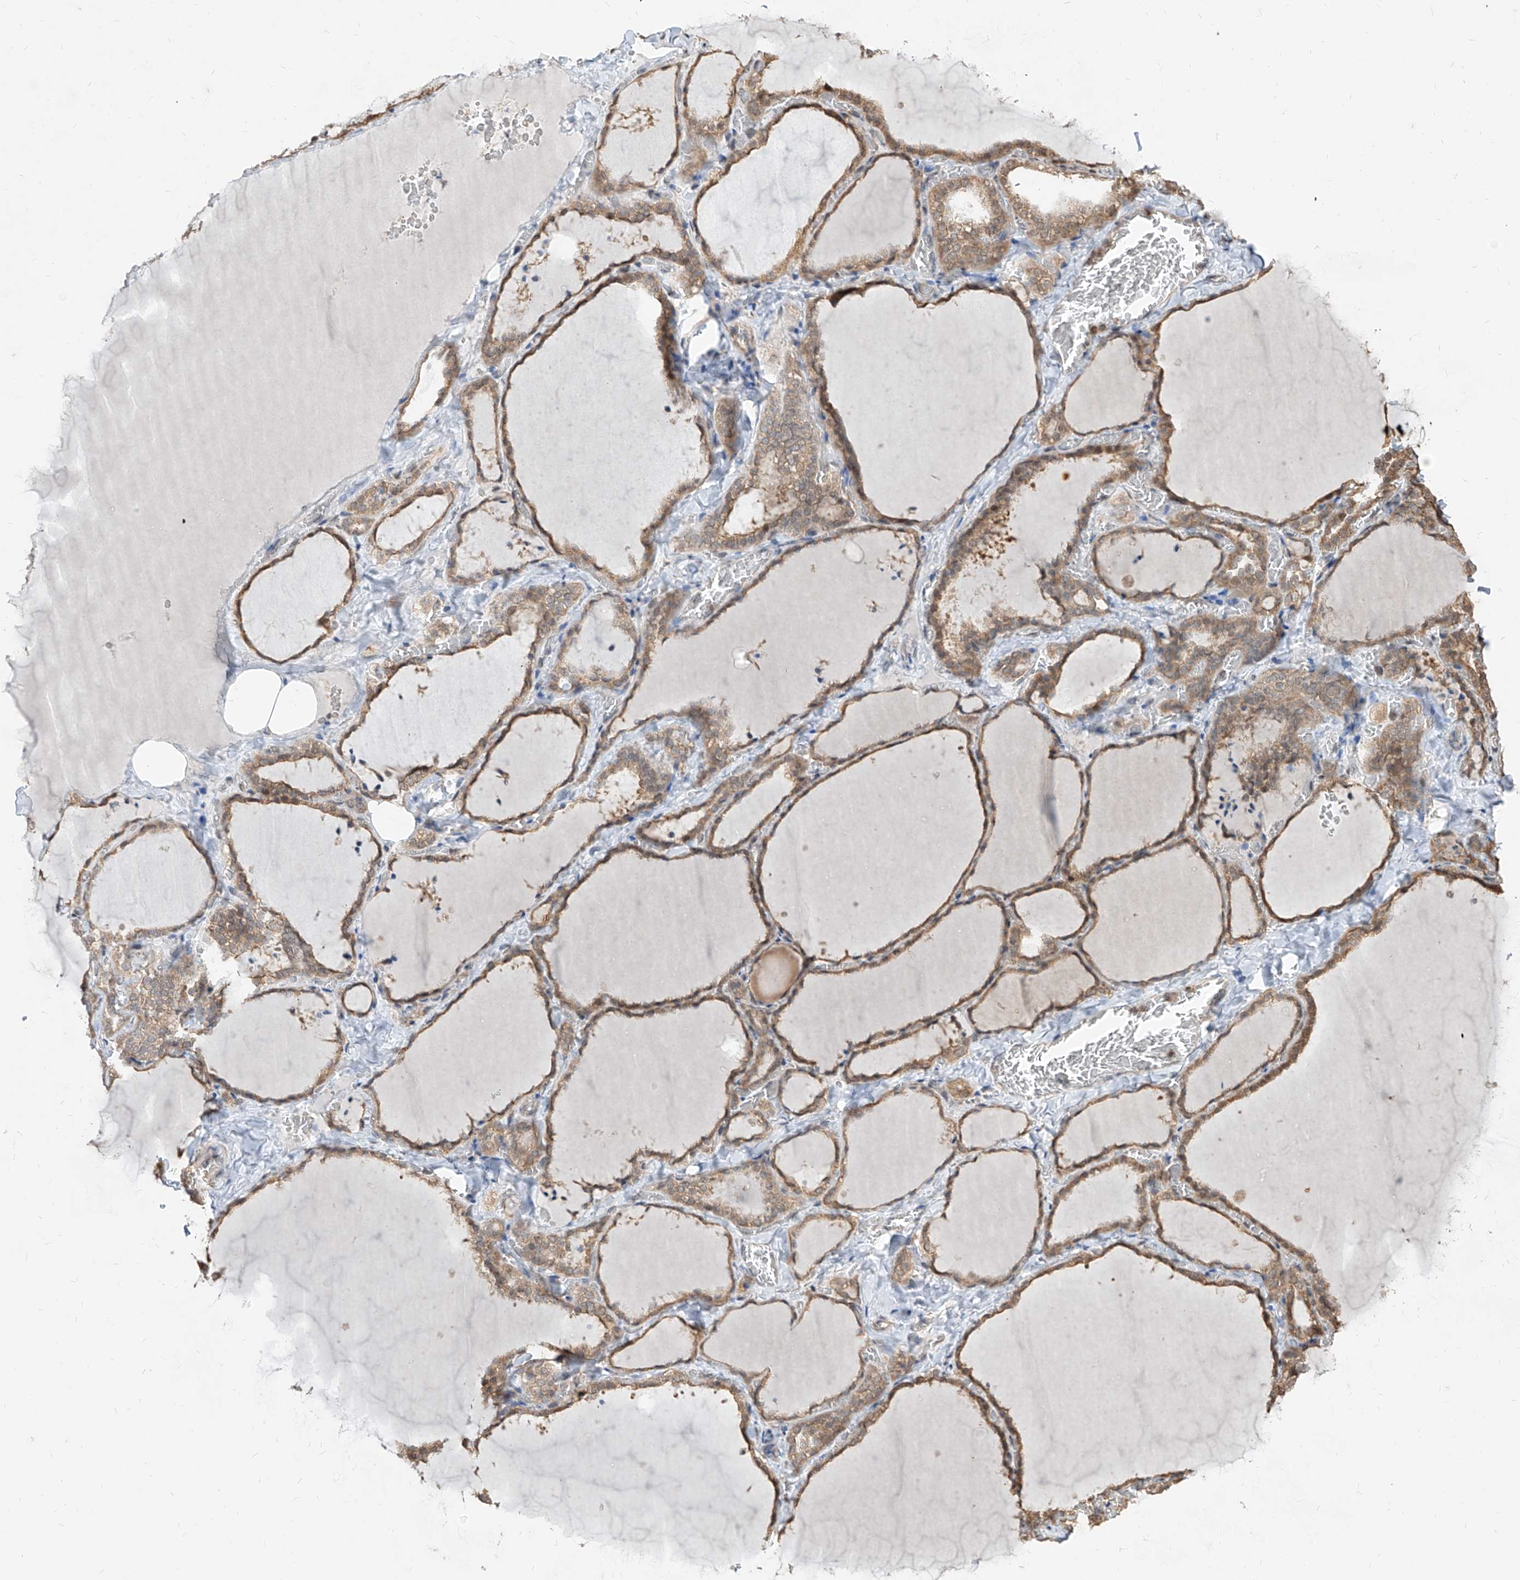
{"staining": {"intensity": "moderate", "quantity": ">75%", "location": "cytoplasmic/membranous,nuclear"}, "tissue": "thyroid gland", "cell_type": "Glandular cells", "image_type": "normal", "snomed": [{"axis": "morphology", "description": "Normal tissue, NOS"}, {"axis": "topography", "description": "Thyroid gland"}], "caption": "Moderate cytoplasmic/membranous,nuclear protein positivity is appreciated in about >75% of glandular cells in thyroid gland. (IHC, brightfield microscopy, high magnification).", "gene": "C8orf82", "patient": {"sex": "female", "age": 22}}